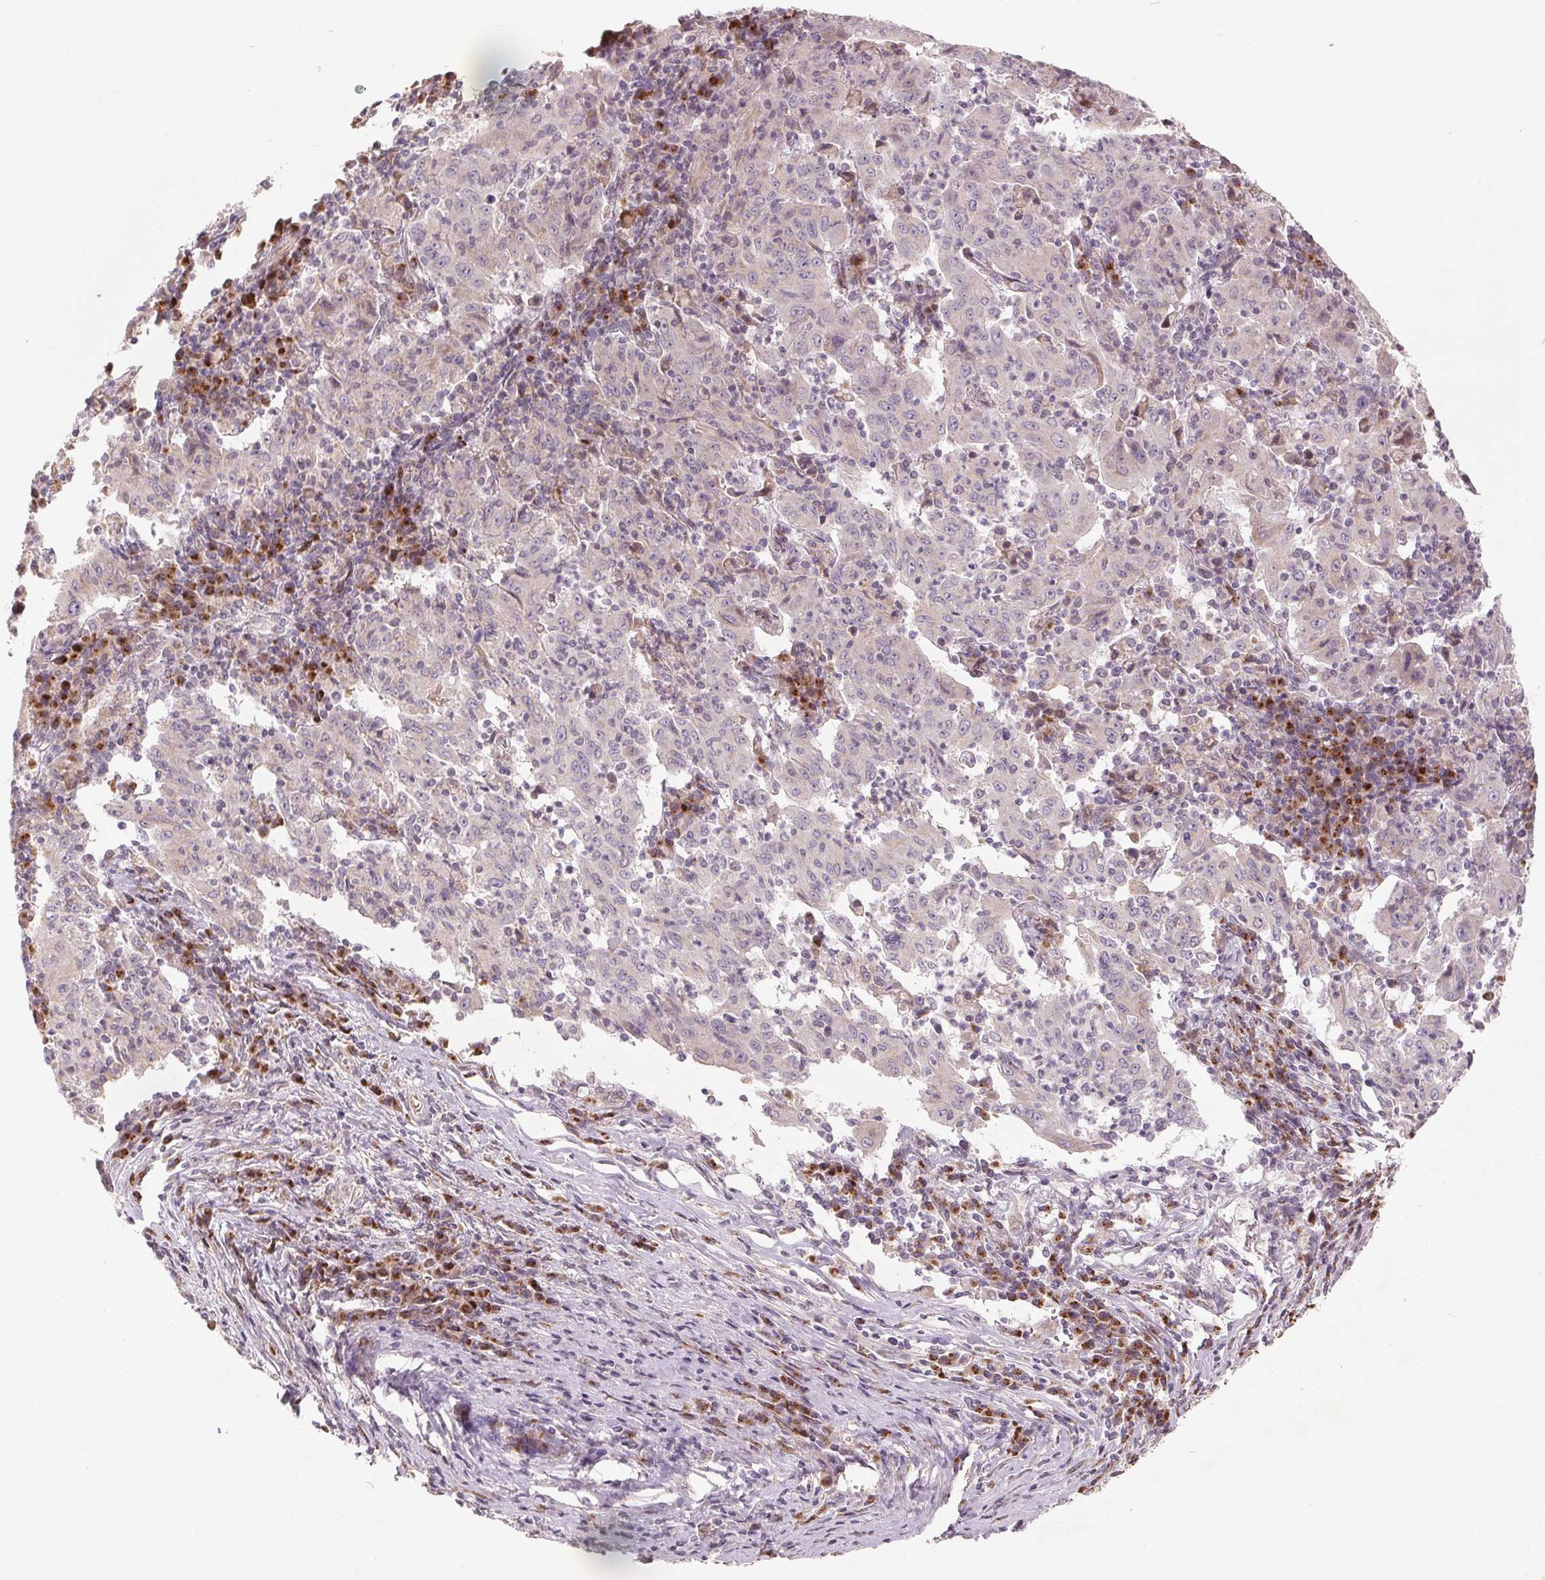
{"staining": {"intensity": "negative", "quantity": "none", "location": "none"}, "tissue": "pancreatic cancer", "cell_type": "Tumor cells", "image_type": "cancer", "snomed": [{"axis": "morphology", "description": "Adenocarcinoma, NOS"}, {"axis": "topography", "description": "Pancreas"}], "caption": "Tumor cells show no significant staining in pancreatic cancer (adenocarcinoma).", "gene": "TMSB15B", "patient": {"sex": "male", "age": 63}}